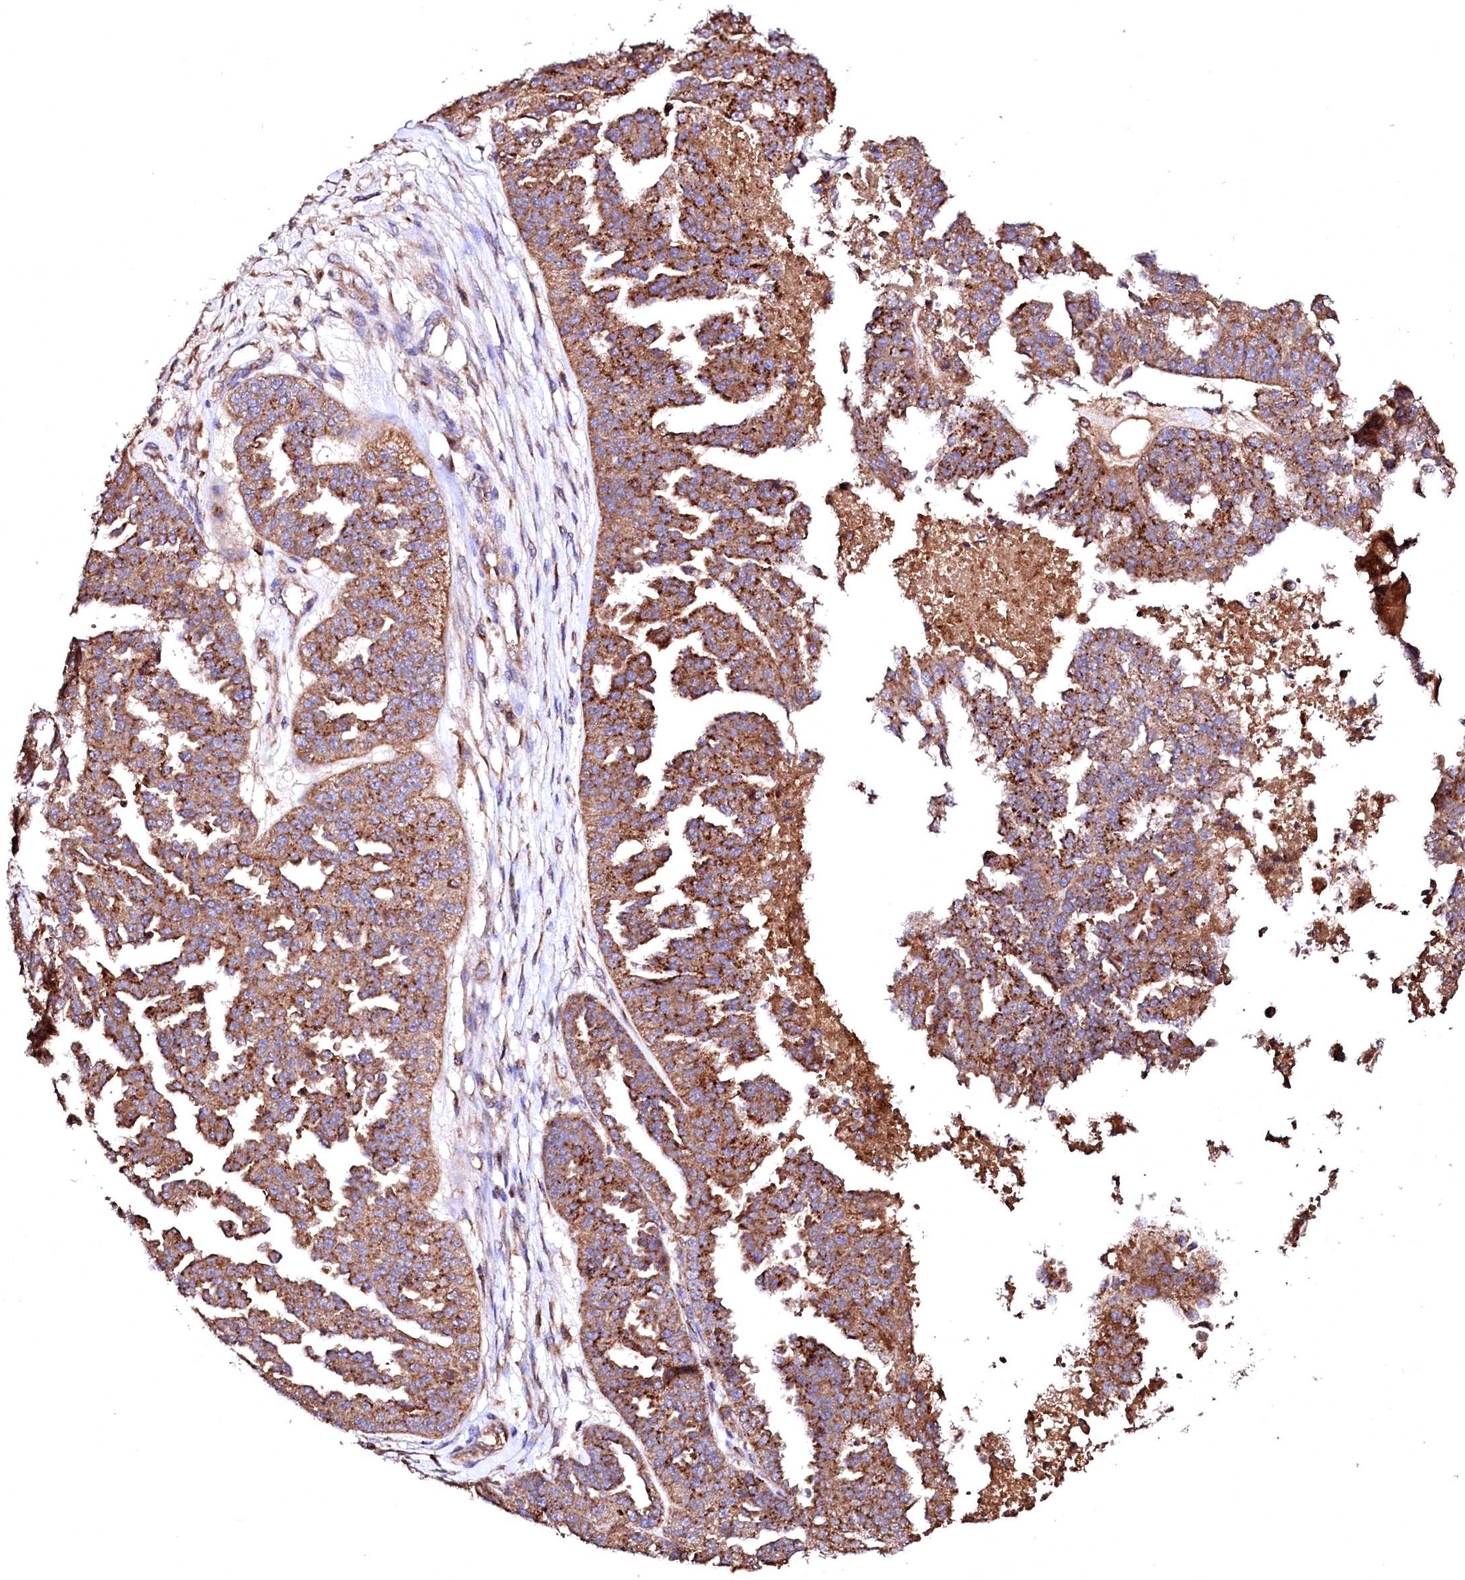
{"staining": {"intensity": "strong", "quantity": ">75%", "location": "cytoplasmic/membranous"}, "tissue": "ovarian cancer", "cell_type": "Tumor cells", "image_type": "cancer", "snomed": [{"axis": "morphology", "description": "Cystadenocarcinoma, serous, NOS"}, {"axis": "topography", "description": "Ovary"}], "caption": "Brown immunohistochemical staining in ovarian cancer exhibits strong cytoplasmic/membranous staining in about >75% of tumor cells.", "gene": "ST3GAL1", "patient": {"sex": "female", "age": 58}}